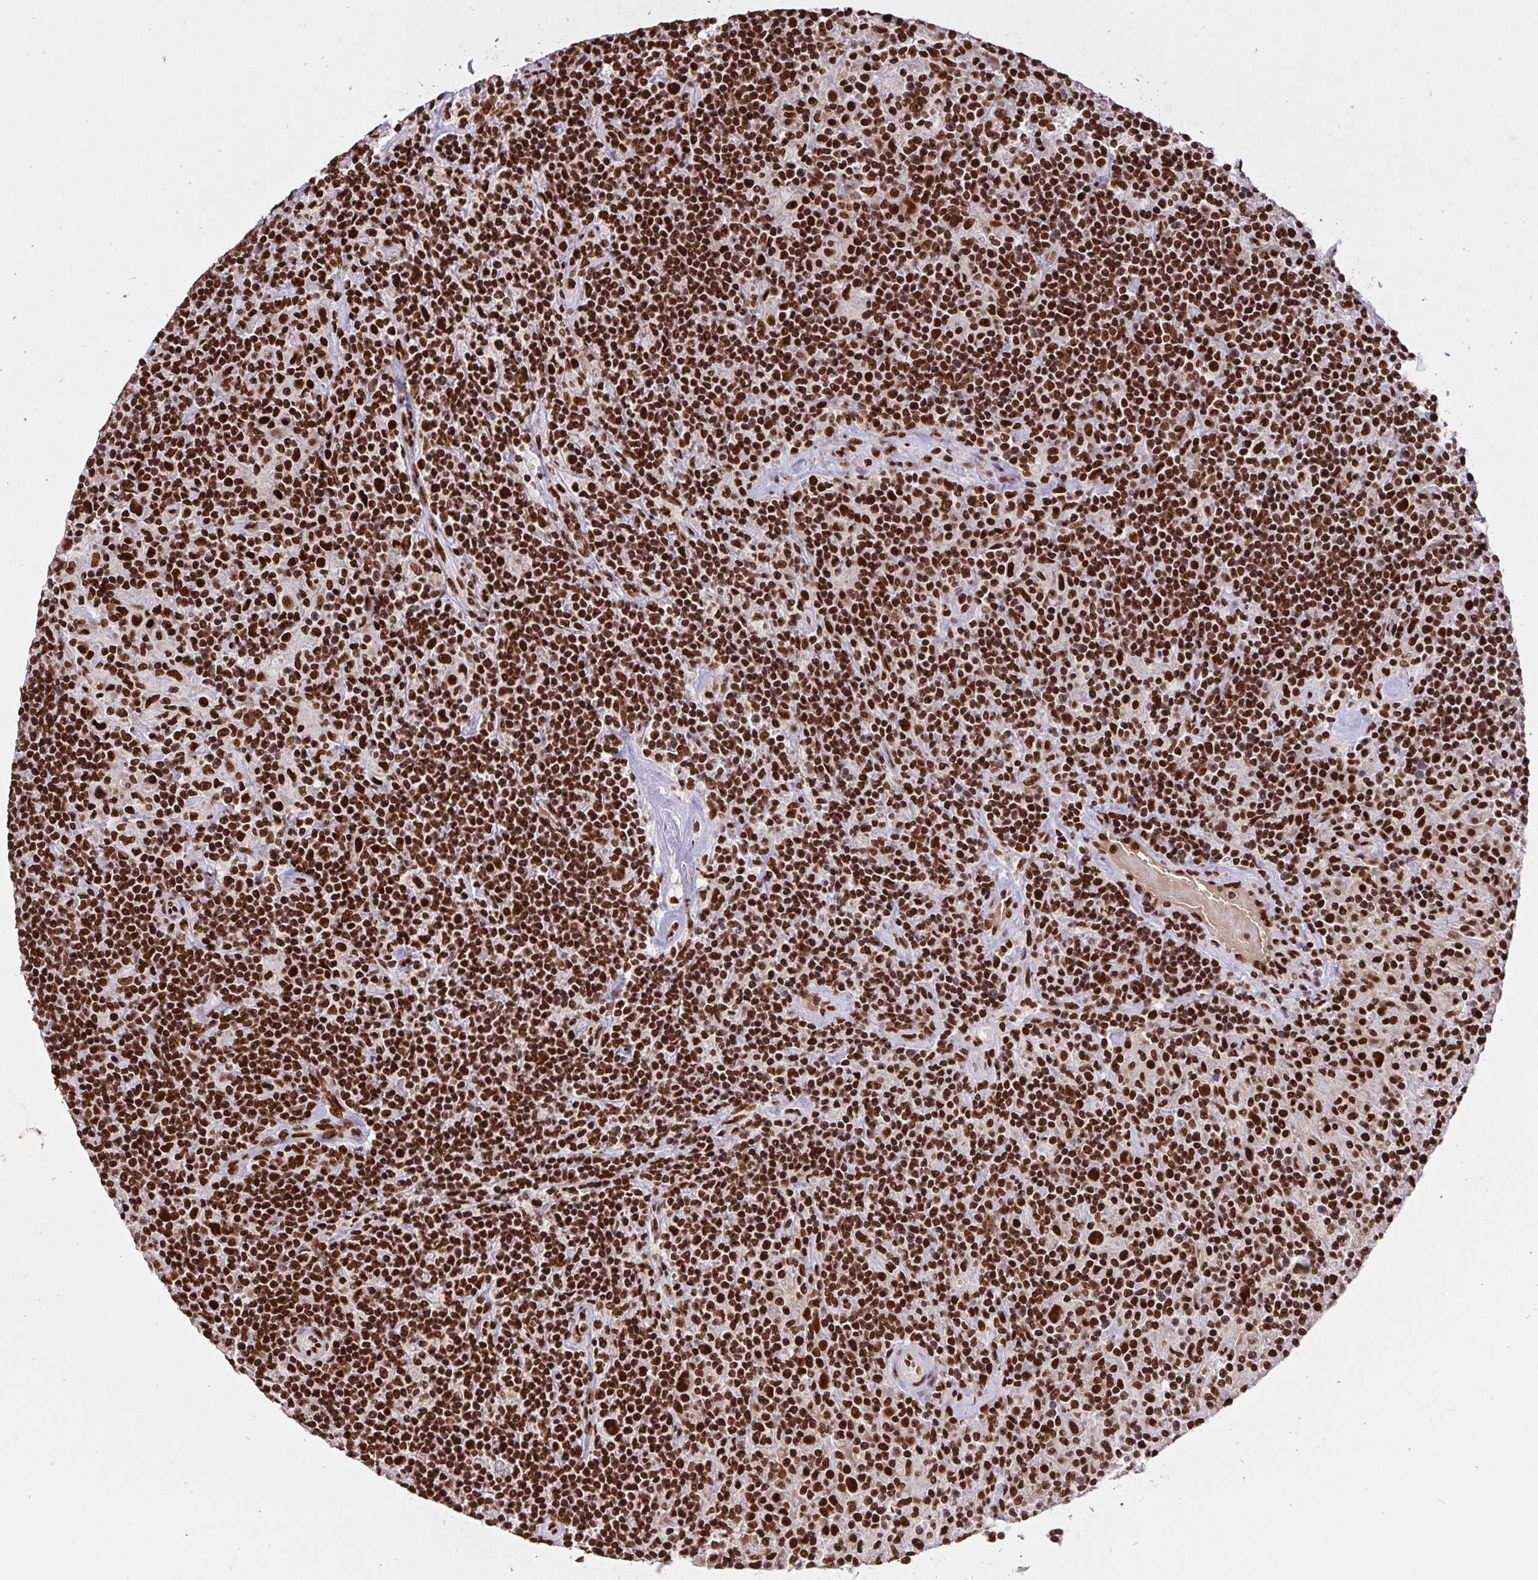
{"staining": {"intensity": "strong", "quantity": ">75%", "location": "nuclear"}, "tissue": "lymphoma", "cell_type": "Tumor cells", "image_type": "cancer", "snomed": [{"axis": "morphology", "description": "Hodgkin's disease, NOS"}, {"axis": "topography", "description": "Lymph node"}], "caption": "A histopathology image of human Hodgkin's disease stained for a protein displays strong nuclear brown staining in tumor cells.", "gene": "HNRNPL", "patient": {"sex": "male", "age": 70}}